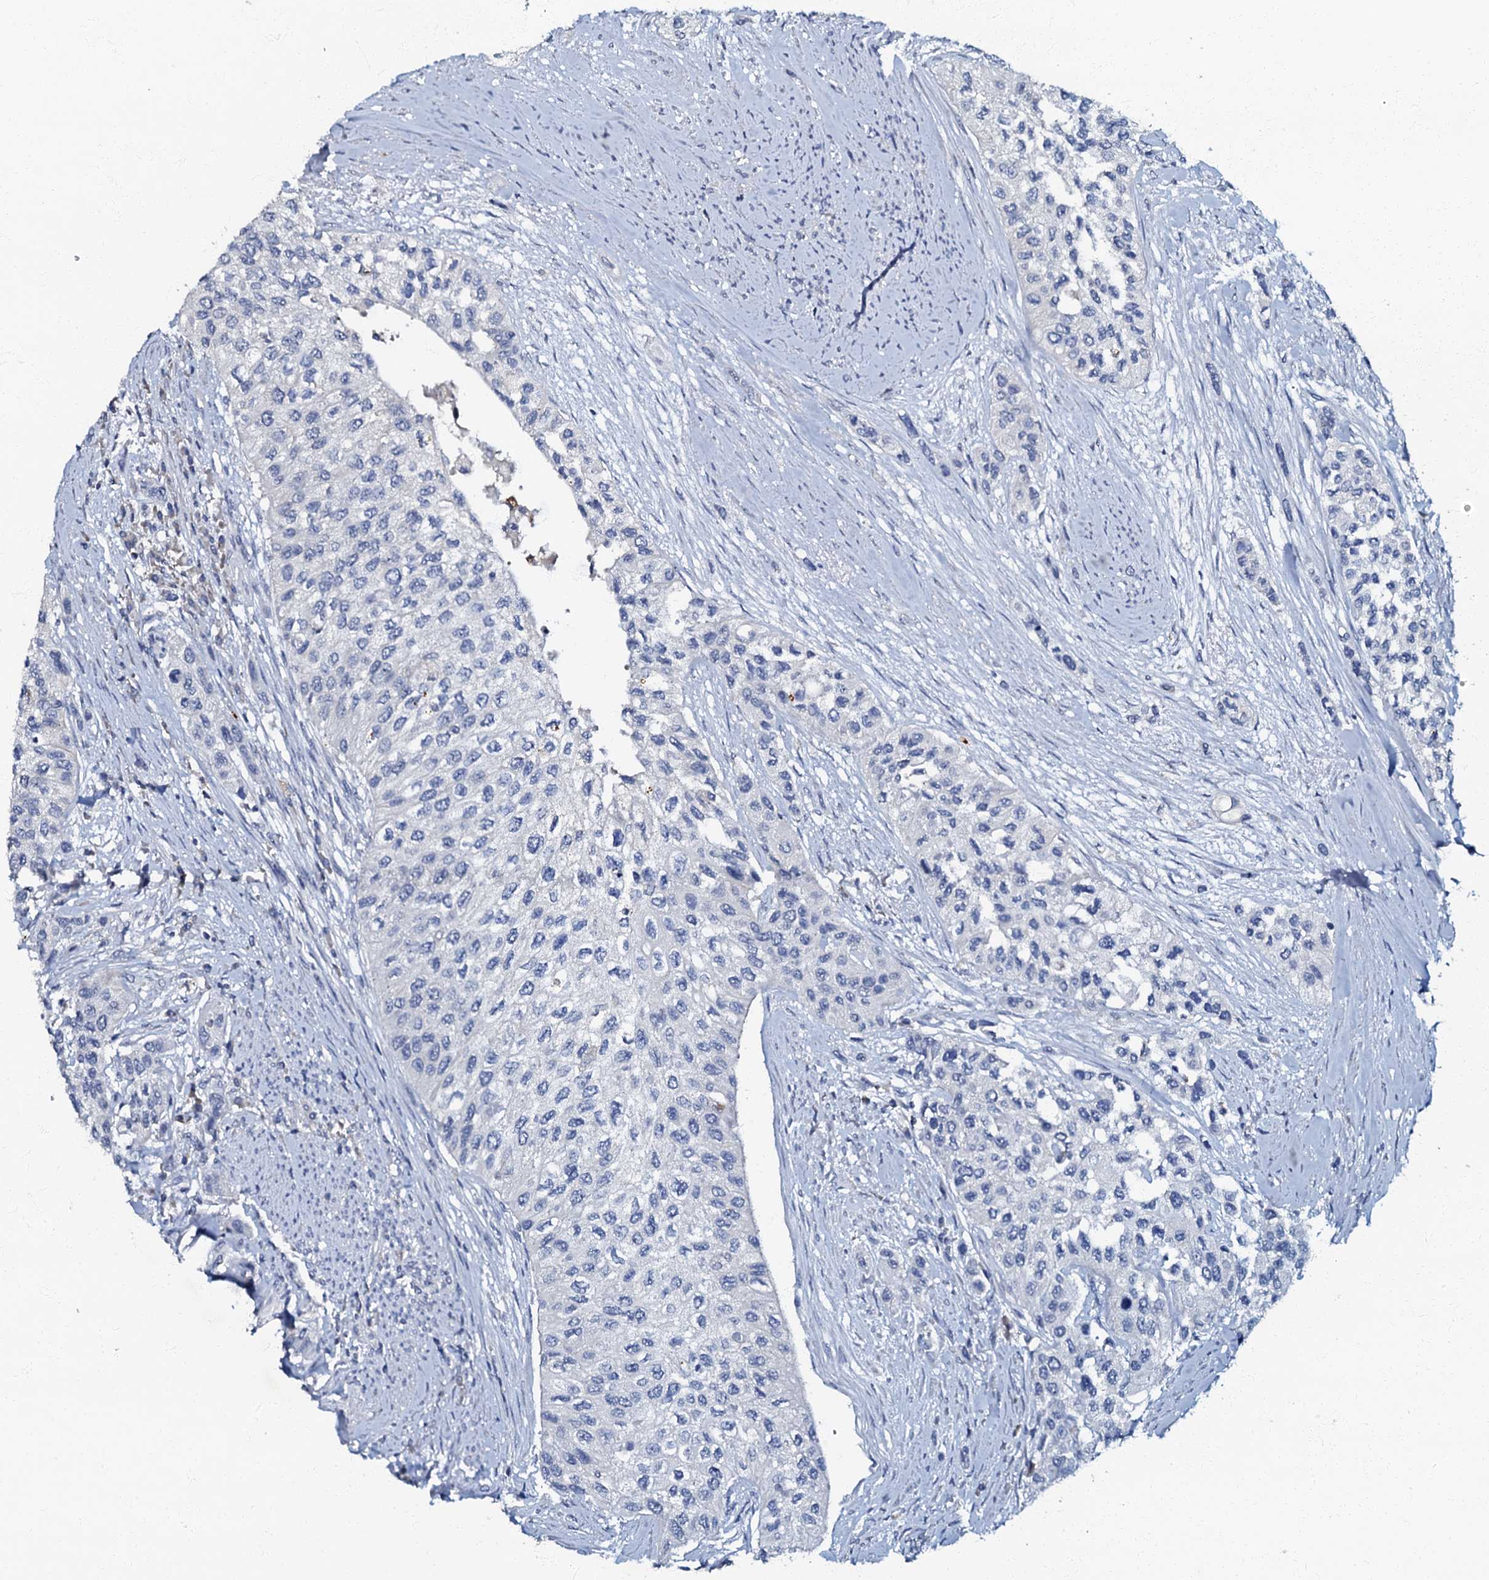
{"staining": {"intensity": "negative", "quantity": "none", "location": "none"}, "tissue": "urothelial cancer", "cell_type": "Tumor cells", "image_type": "cancer", "snomed": [{"axis": "morphology", "description": "Normal tissue, NOS"}, {"axis": "morphology", "description": "Urothelial carcinoma, High grade"}, {"axis": "topography", "description": "Vascular tissue"}, {"axis": "topography", "description": "Urinary bladder"}], "caption": "Human urothelial cancer stained for a protein using IHC shows no expression in tumor cells.", "gene": "OLAH", "patient": {"sex": "female", "age": 56}}